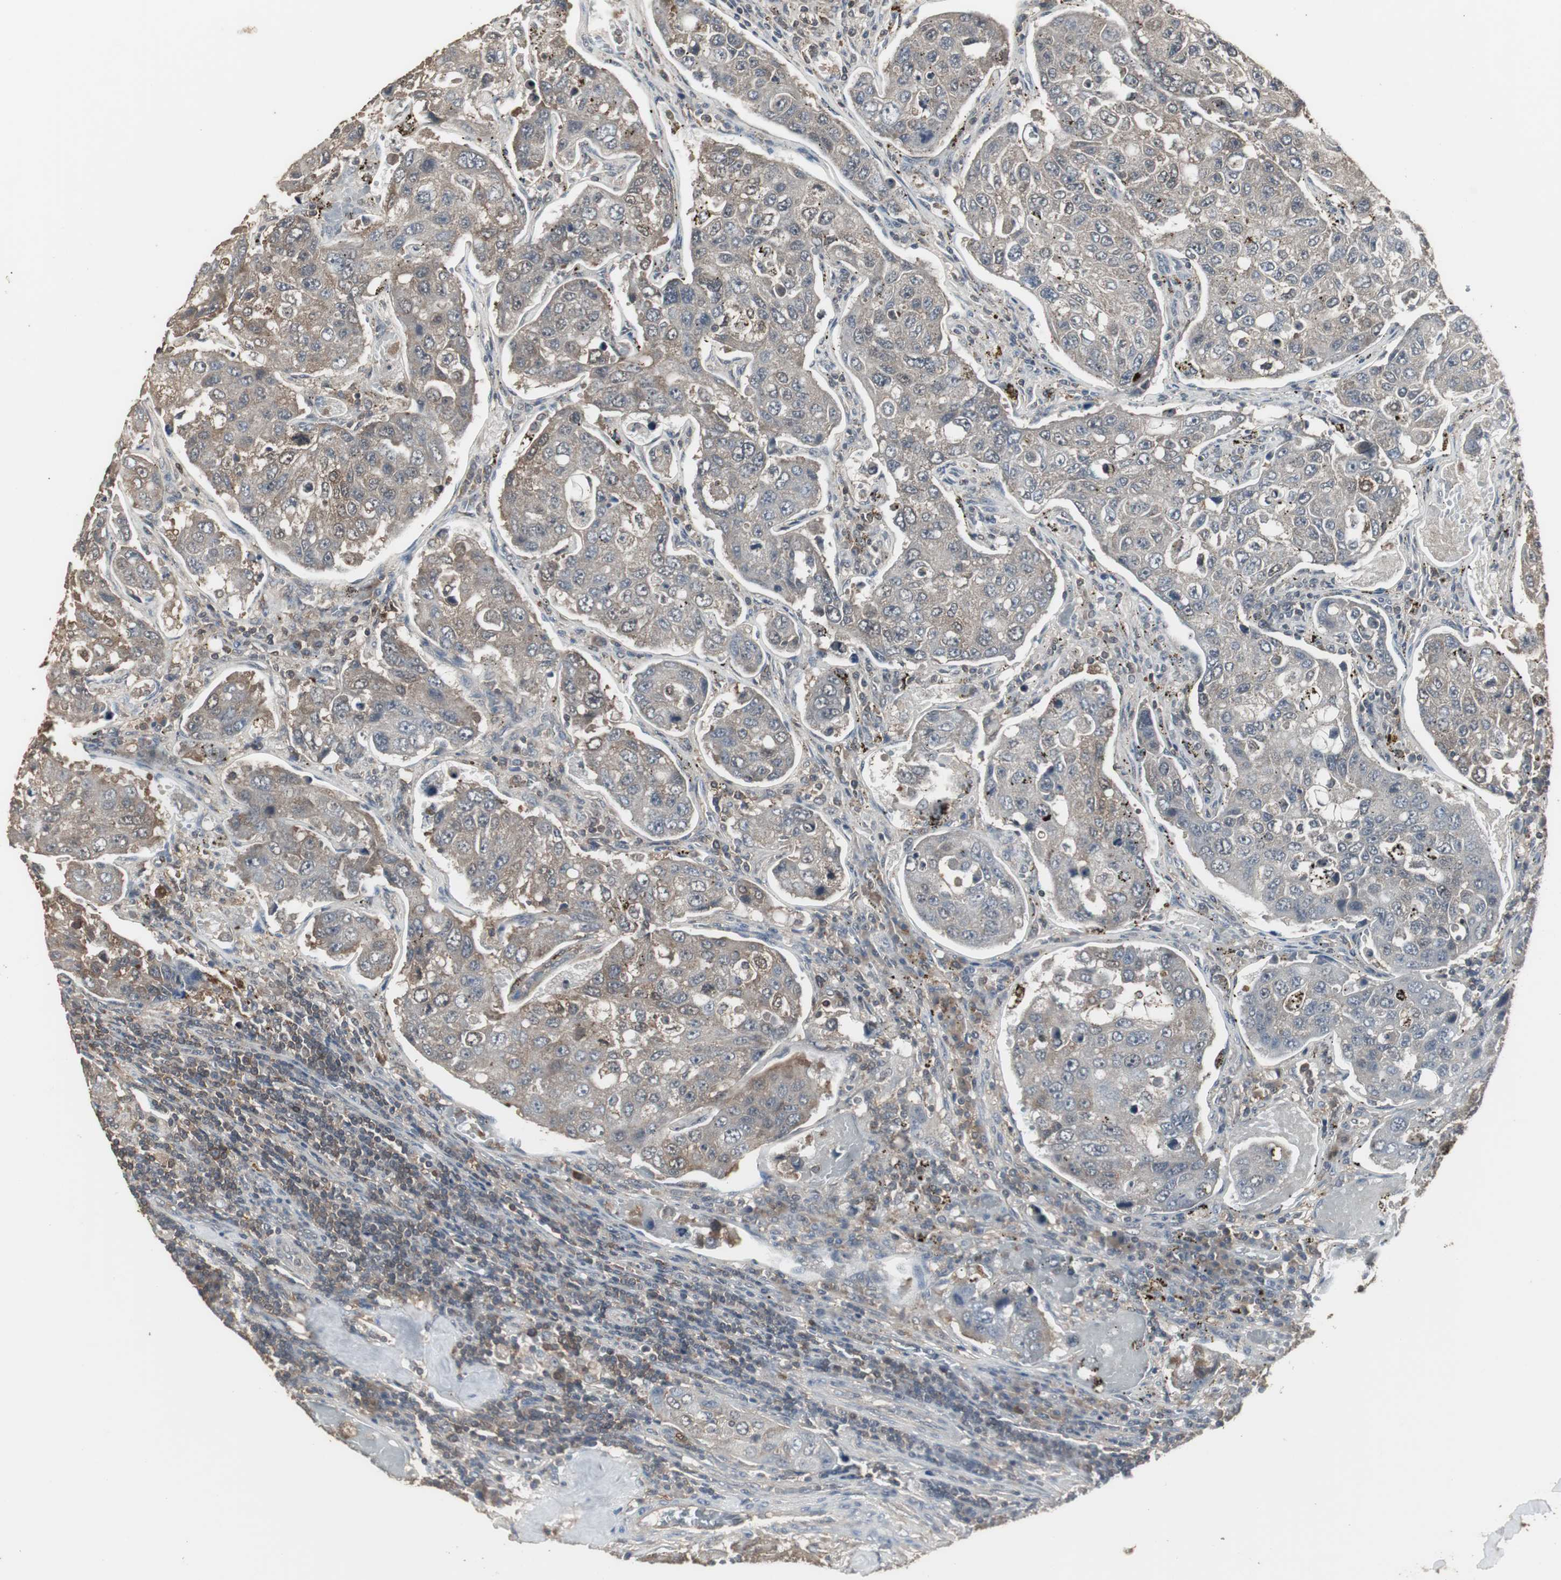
{"staining": {"intensity": "weak", "quantity": "<25%", "location": "cytoplasmic/membranous"}, "tissue": "urothelial cancer", "cell_type": "Tumor cells", "image_type": "cancer", "snomed": [{"axis": "morphology", "description": "Urothelial carcinoma, High grade"}, {"axis": "topography", "description": "Lymph node"}, {"axis": "topography", "description": "Urinary bladder"}], "caption": "Immunohistochemical staining of human urothelial cancer exhibits no significant positivity in tumor cells. (Brightfield microscopy of DAB immunohistochemistry at high magnification).", "gene": "HPRT1", "patient": {"sex": "male", "age": 51}}